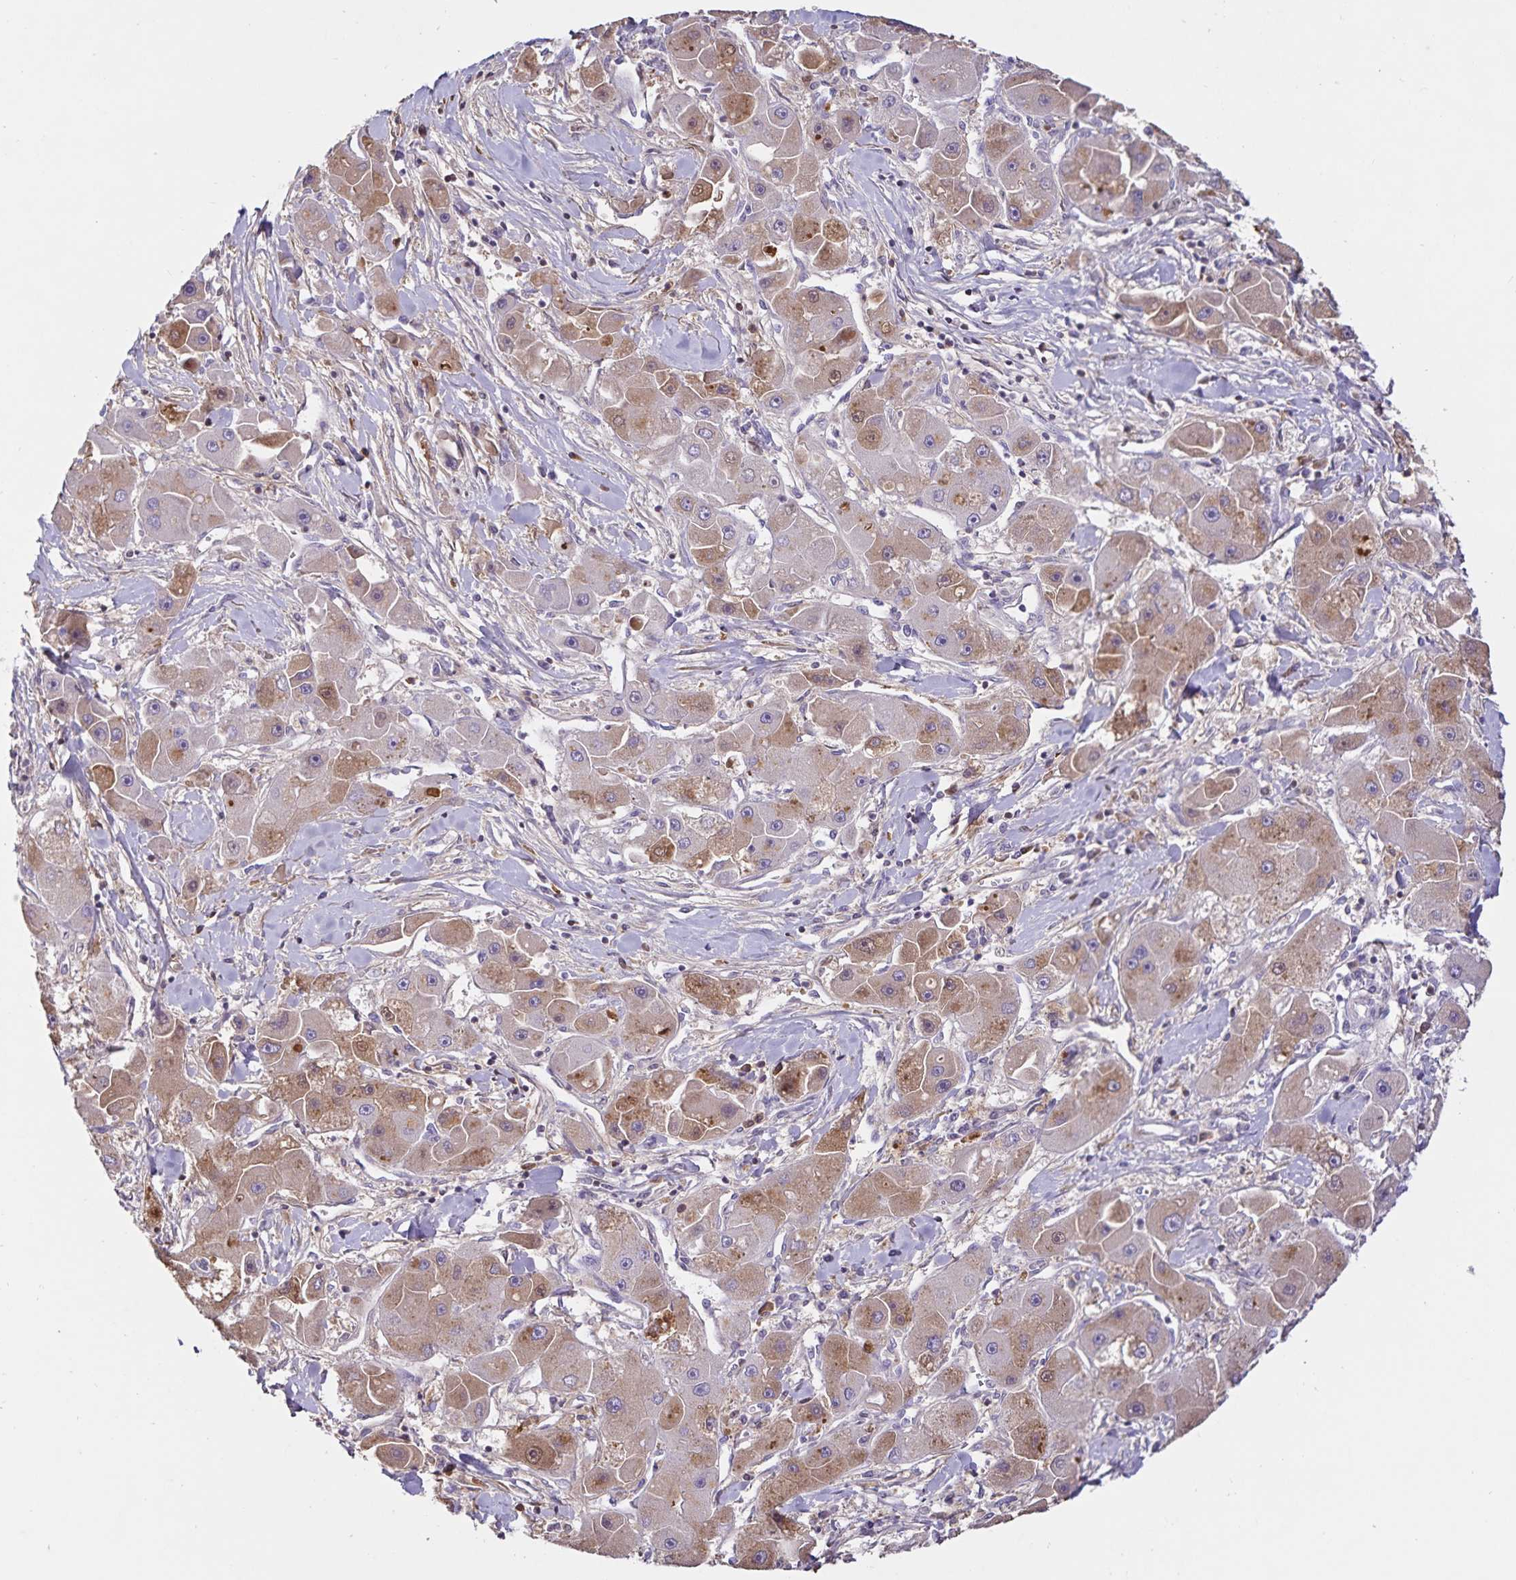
{"staining": {"intensity": "moderate", "quantity": "25%-75%", "location": "cytoplasmic/membranous"}, "tissue": "liver cancer", "cell_type": "Tumor cells", "image_type": "cancer", "snomed": [{"axis": "morphology", "description": "Carcinoma, Hepatocellular, NOS"}, {"axis": "topography", "description": "Liver"}], "caption": "Liver hepatocellular carcinoma stained with a protein marker displays moderate staining in tumor cells.", "gene": "FGG", "patient": {"sex": "male", "age": 24}}